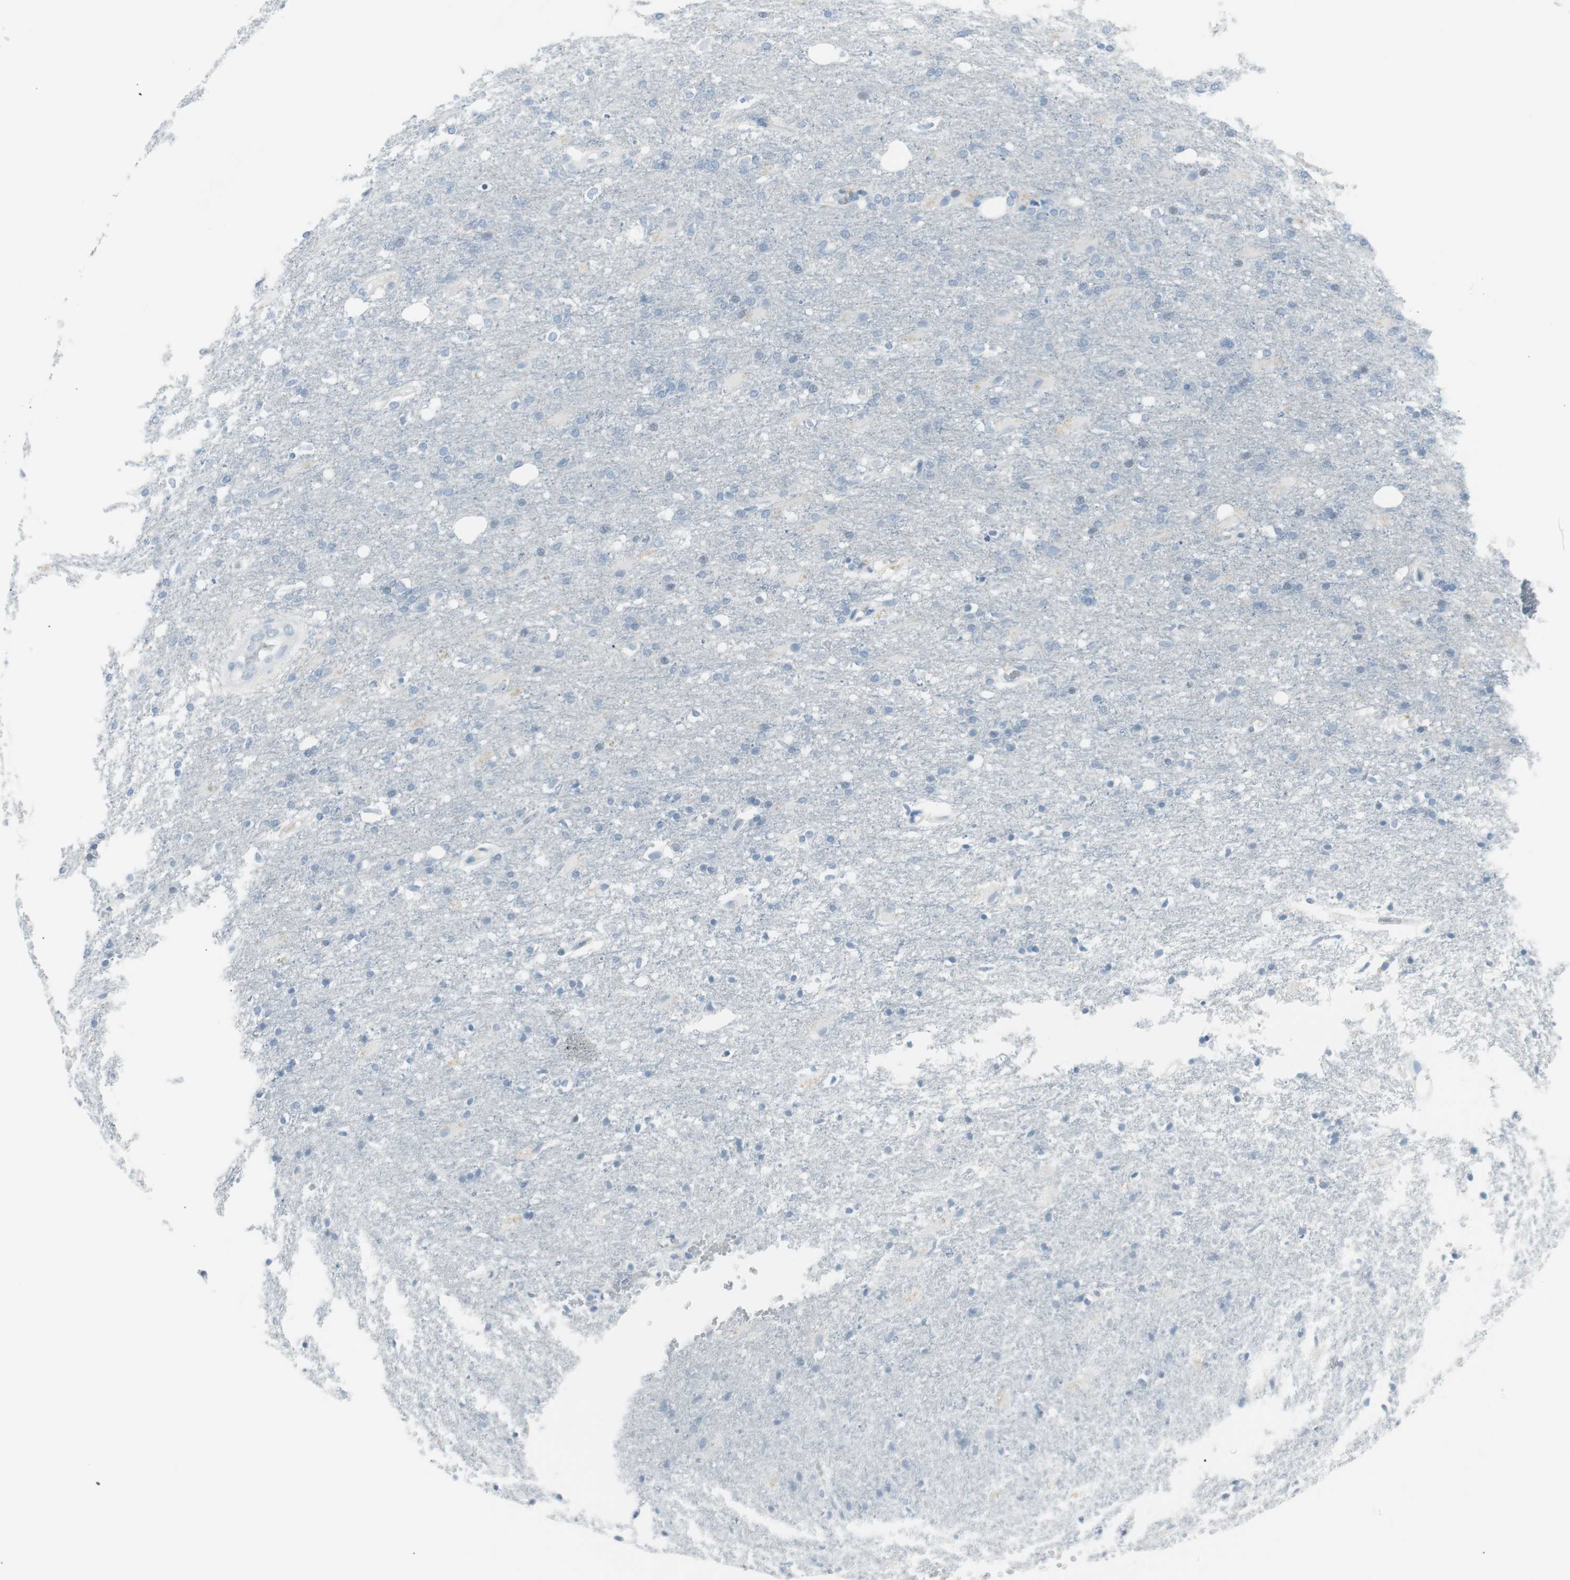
{"staining": {"intensity": "negative", "quantity": "none", "location": "none"}, "tissue": "glioma", "cell_type": "Tumor cells", "image_type": "cancer", "snomed": [{"axis": "morphology", "description": "Normal tissue, NOS"}, {"axis": "morphology", "description": "Glioma, malignant, High grade"}, {"axis": "topography", "description": "Cerebral cortex"}], "caption": "DAB (3,3'-diaminobenzidine) immunohistochemical staining of human glioma exhibits no significant expression in tumor cells. (DAB (3,3'-diaminobenzidine) IHC visualized using brightfield microscopy, high magnification).", "gene": "AGR2", "patient": {"sex": "male", "age": 77}}